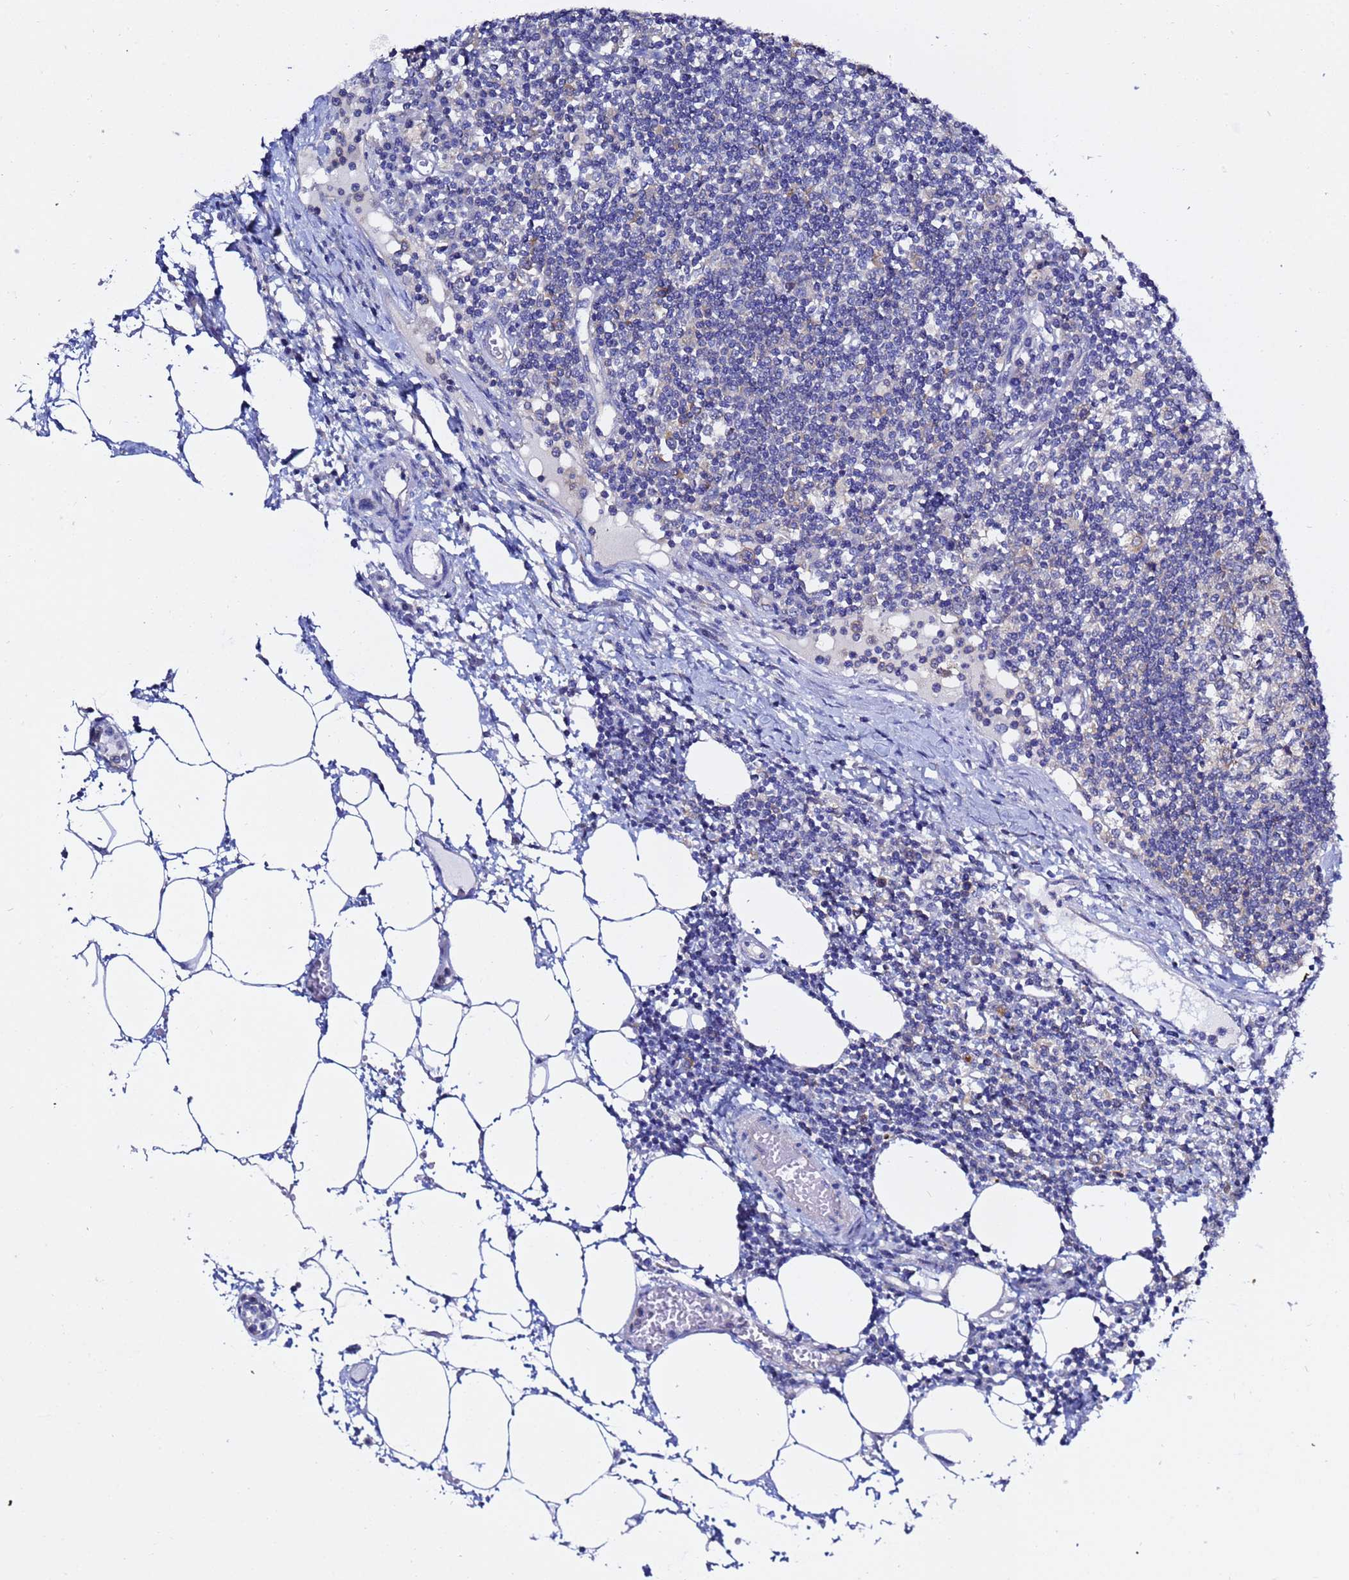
{"staining": {"intensity": "moderate", "quantity": ">75%", "location": "cytoplasmic/membranous"}, "tissue": "lymph node", "cell_type": "Germinal center cells", "image_type": "normal", "snomed": [{"axis": "morphology", "description": "Adenocarcinoma, NOS"}, {"axis": "topography", "description": "Lymph node"}], "caption": "The immunohistochemical stain highlights moderate cytoplasmic/membranous positivity in germinal center cells of benign lymph node.", "gene": "LENG1", "patient": {"sex": "female", "age": 62}}